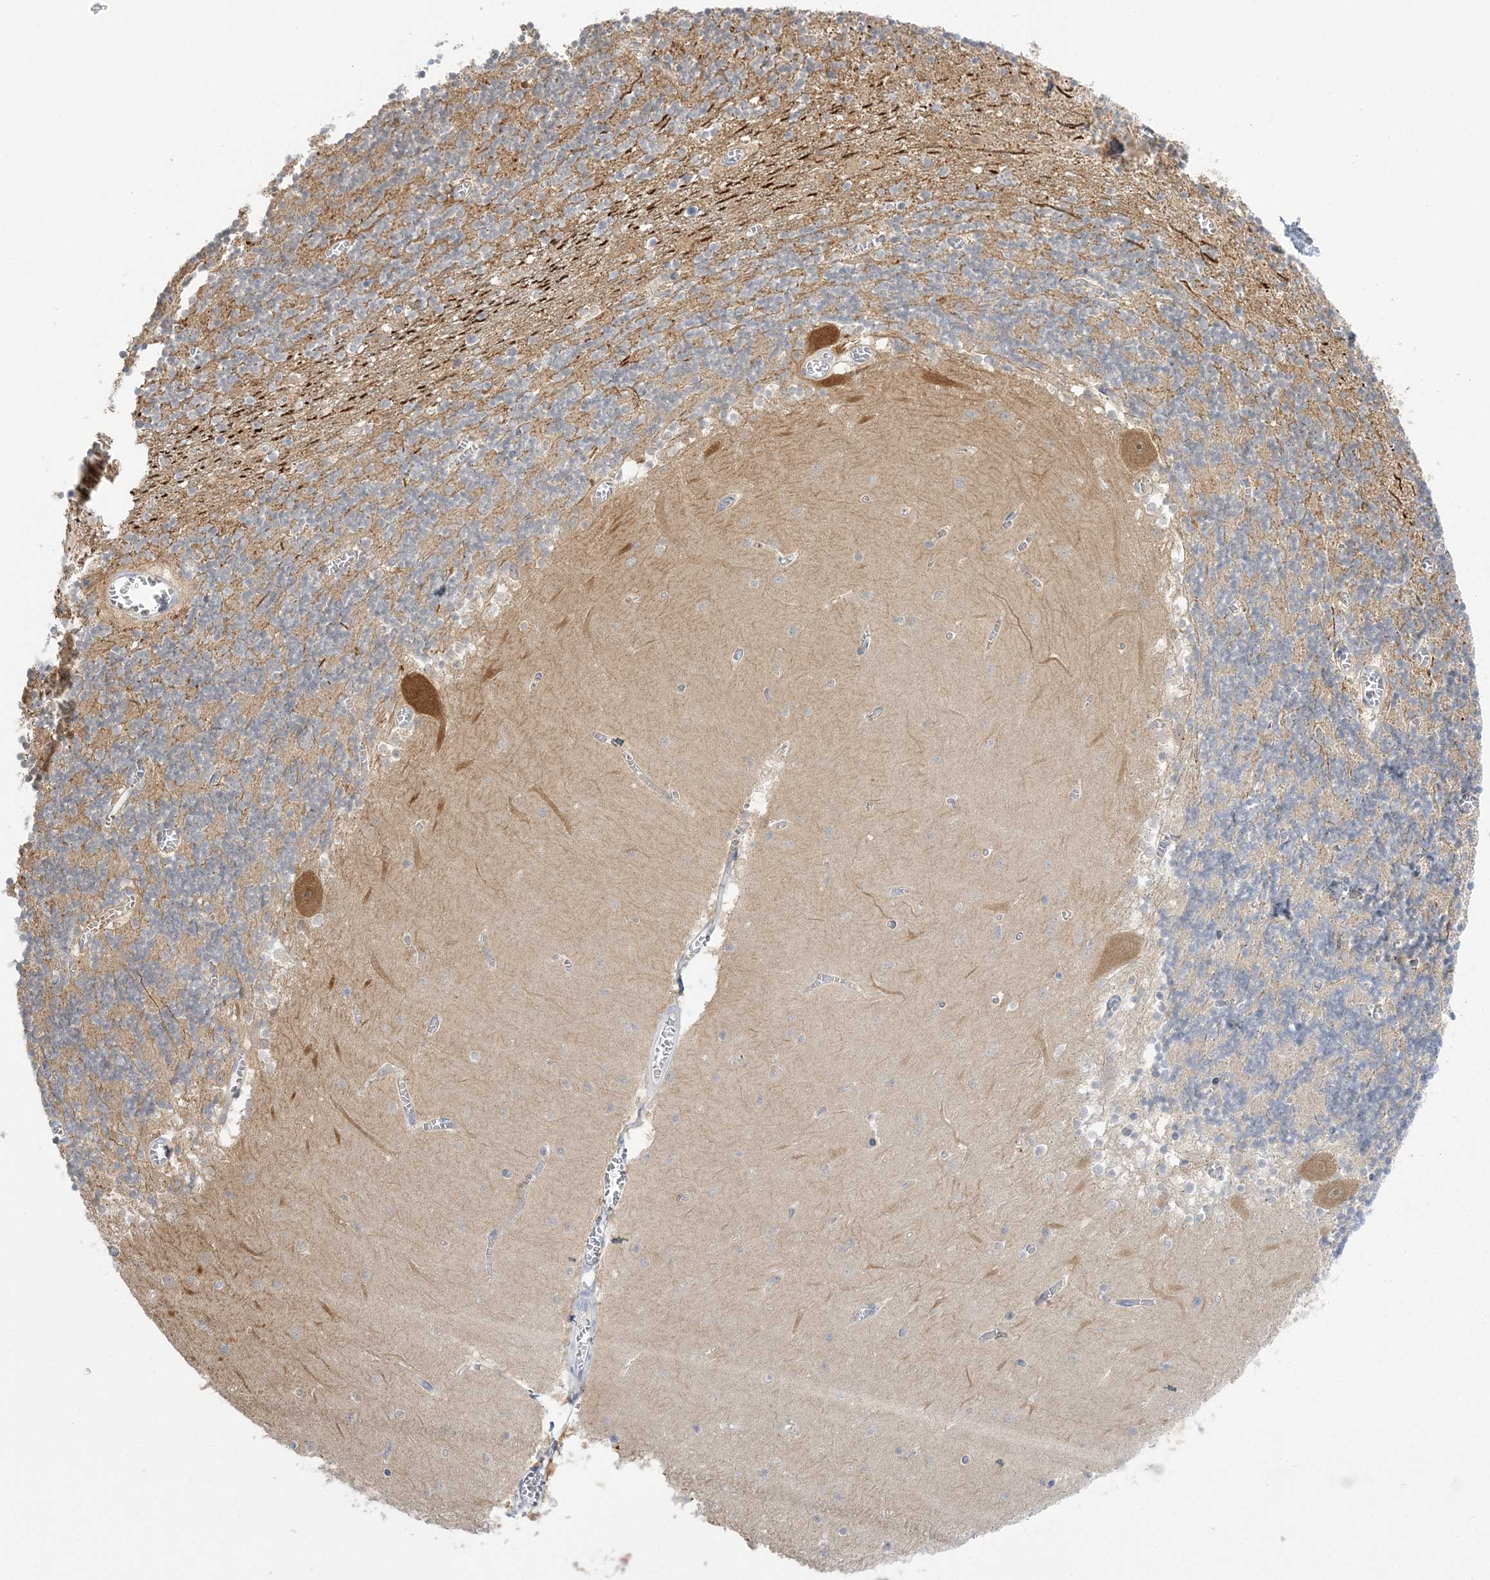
{"staining": {"intensity": "weak", "quantity": ">75%", "location": "cytoplasmic/membranous"}, "tissue": "cerebellum", "cell_type": "Cells in granular layer", "image_type": "normal", "snomed": [{"axis": "morphology", "description": "Normal tissue, NOS"}, {"axis": "topography", "description": "Cerebellum"}], "caption": "Immunohistochemical staining of benign cerebellum exhibits weak cytoplasmic/membranous protein positivity in about >75% of cells in granular layer. The protein is stained brown, and the nuclei are stained in blue (DAB IHC with brightfield microscopy, high magnification).", "gene": "THADA", "patient": {"sex": "female", "age": 28}}